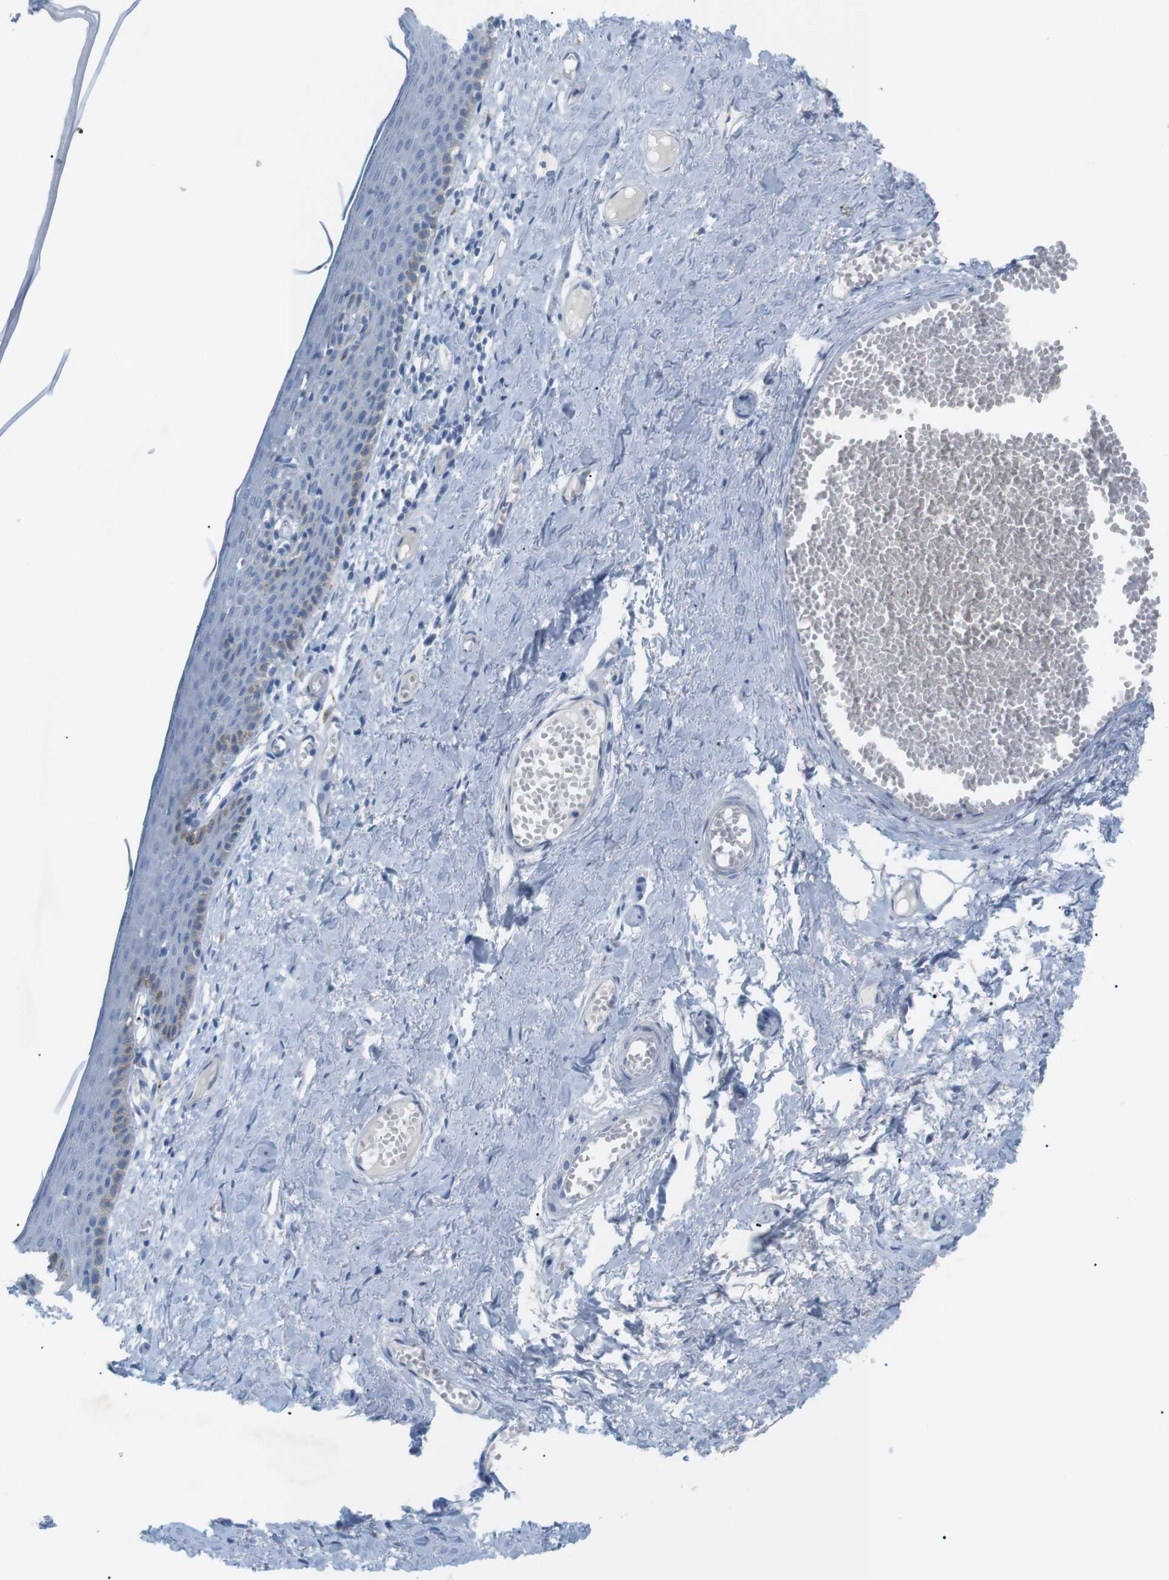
{"staining": {"intensity": "weak", "quantity": "<25%", "location": "cytoplasmic/membranous"}, "tissue": "skin", "cell_type": "Epidermal cells", "image_type": "normal", "snomed": [{"axis": "morphology", "description": "Normal tissue, NOS"}, {"axis": "topography", "description": "Adipose tissue"}, {"axis": "topography", "description": "Vascular tissue"}, {"axis": "topography", "description": "Anal"}, {"axis": "topography", "description": "Peripheral nerve tissue"}], "caption": "Immunohistochemistry (IHC) of unremarkable skin displays no positivity in epidermal cells.", "gene": "SALL4", "patient": {"sex": "female", "age": 54}}